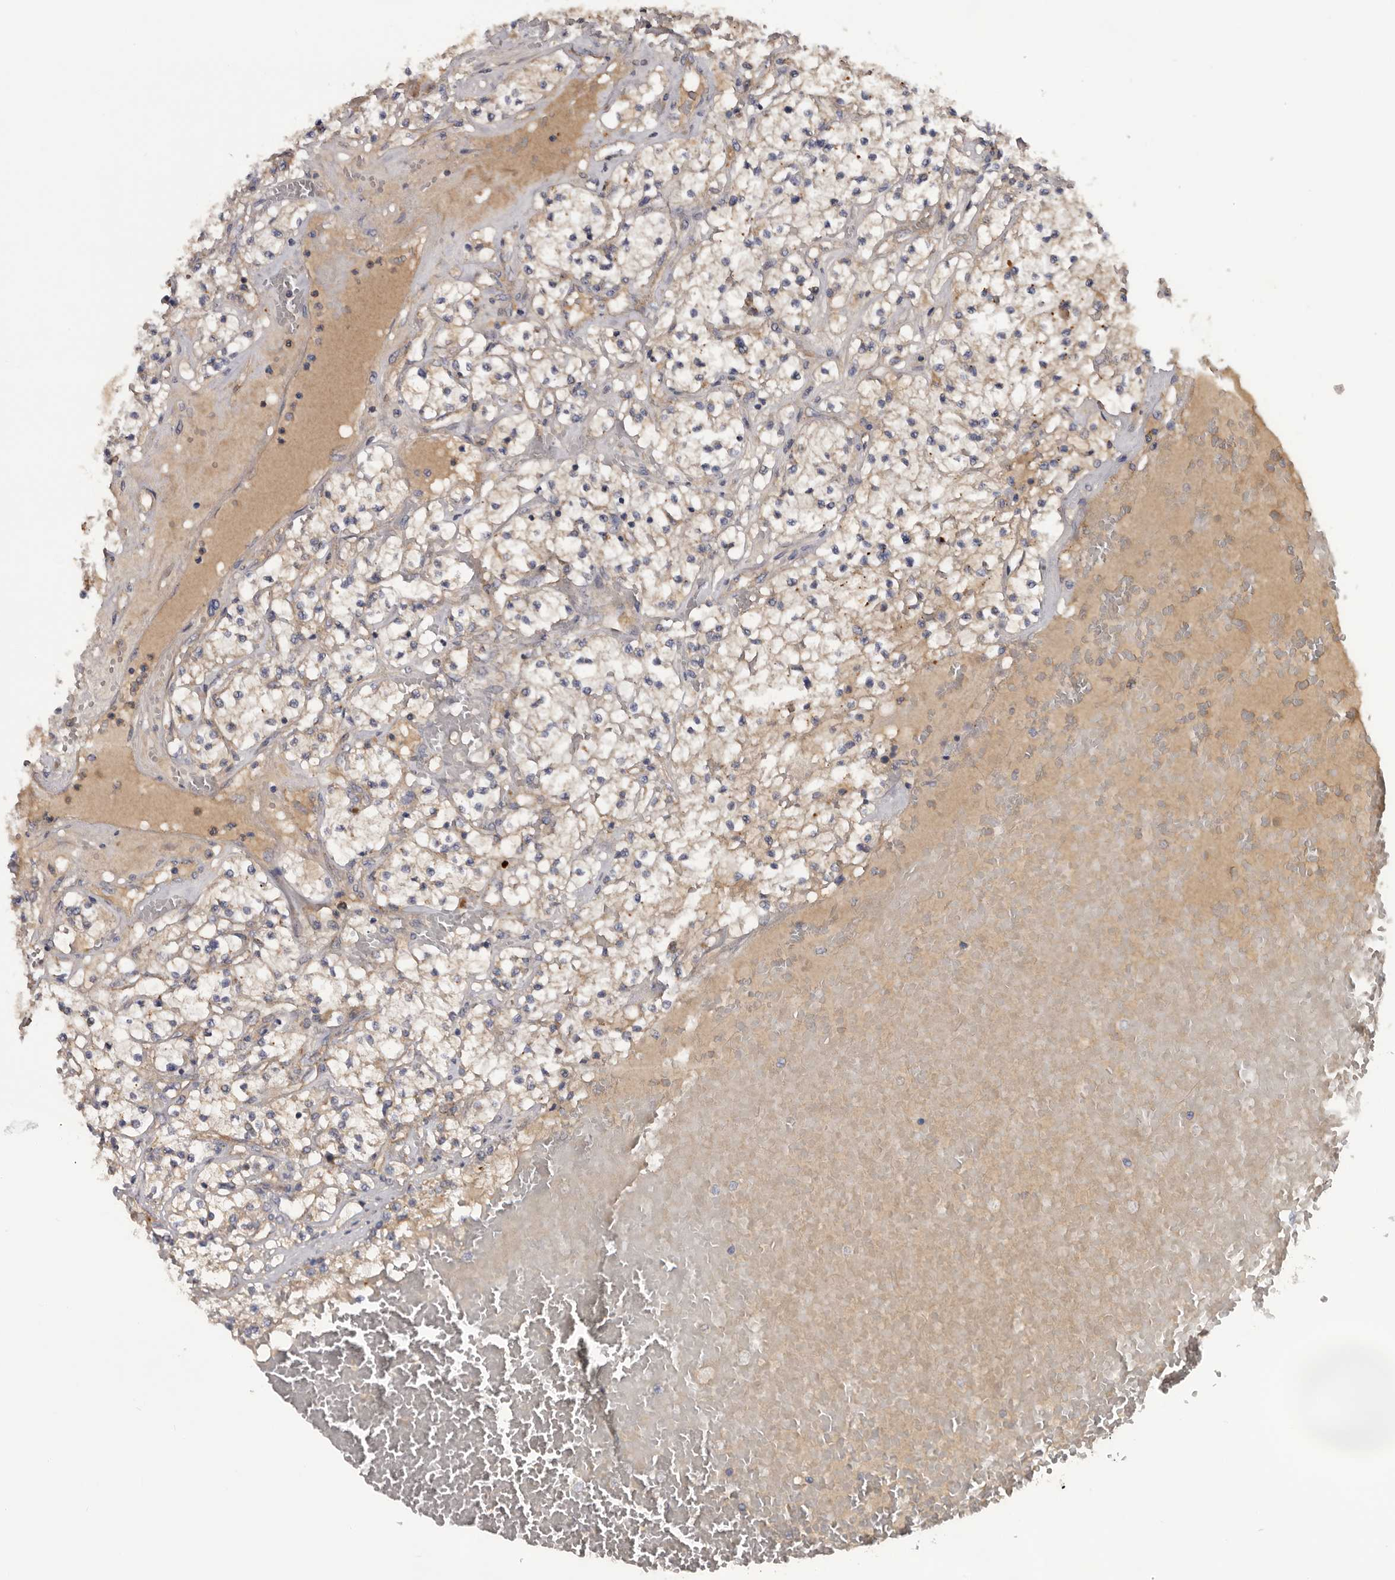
{"staining": {"intensity": "negative", "quantity": "none", "location": "none"}, "tissue": "renal cancer", "cell_type": "Tumor cells", "image_type": "cancer", "snomed": [{"axis": "morphology", "description": "Normal tissue, NOS"}, {"axis": "morphology", "description": "Adenocarcinoma, NOS"}, {"axis": "topography", "description": "Kidney"}], "caption": "A micrograph of renal adenocarcinoma stained for a protein displays no brown staining in tumor cells.", "gene": "INKA2", "patient": {"sex": "male", "age": 68}}